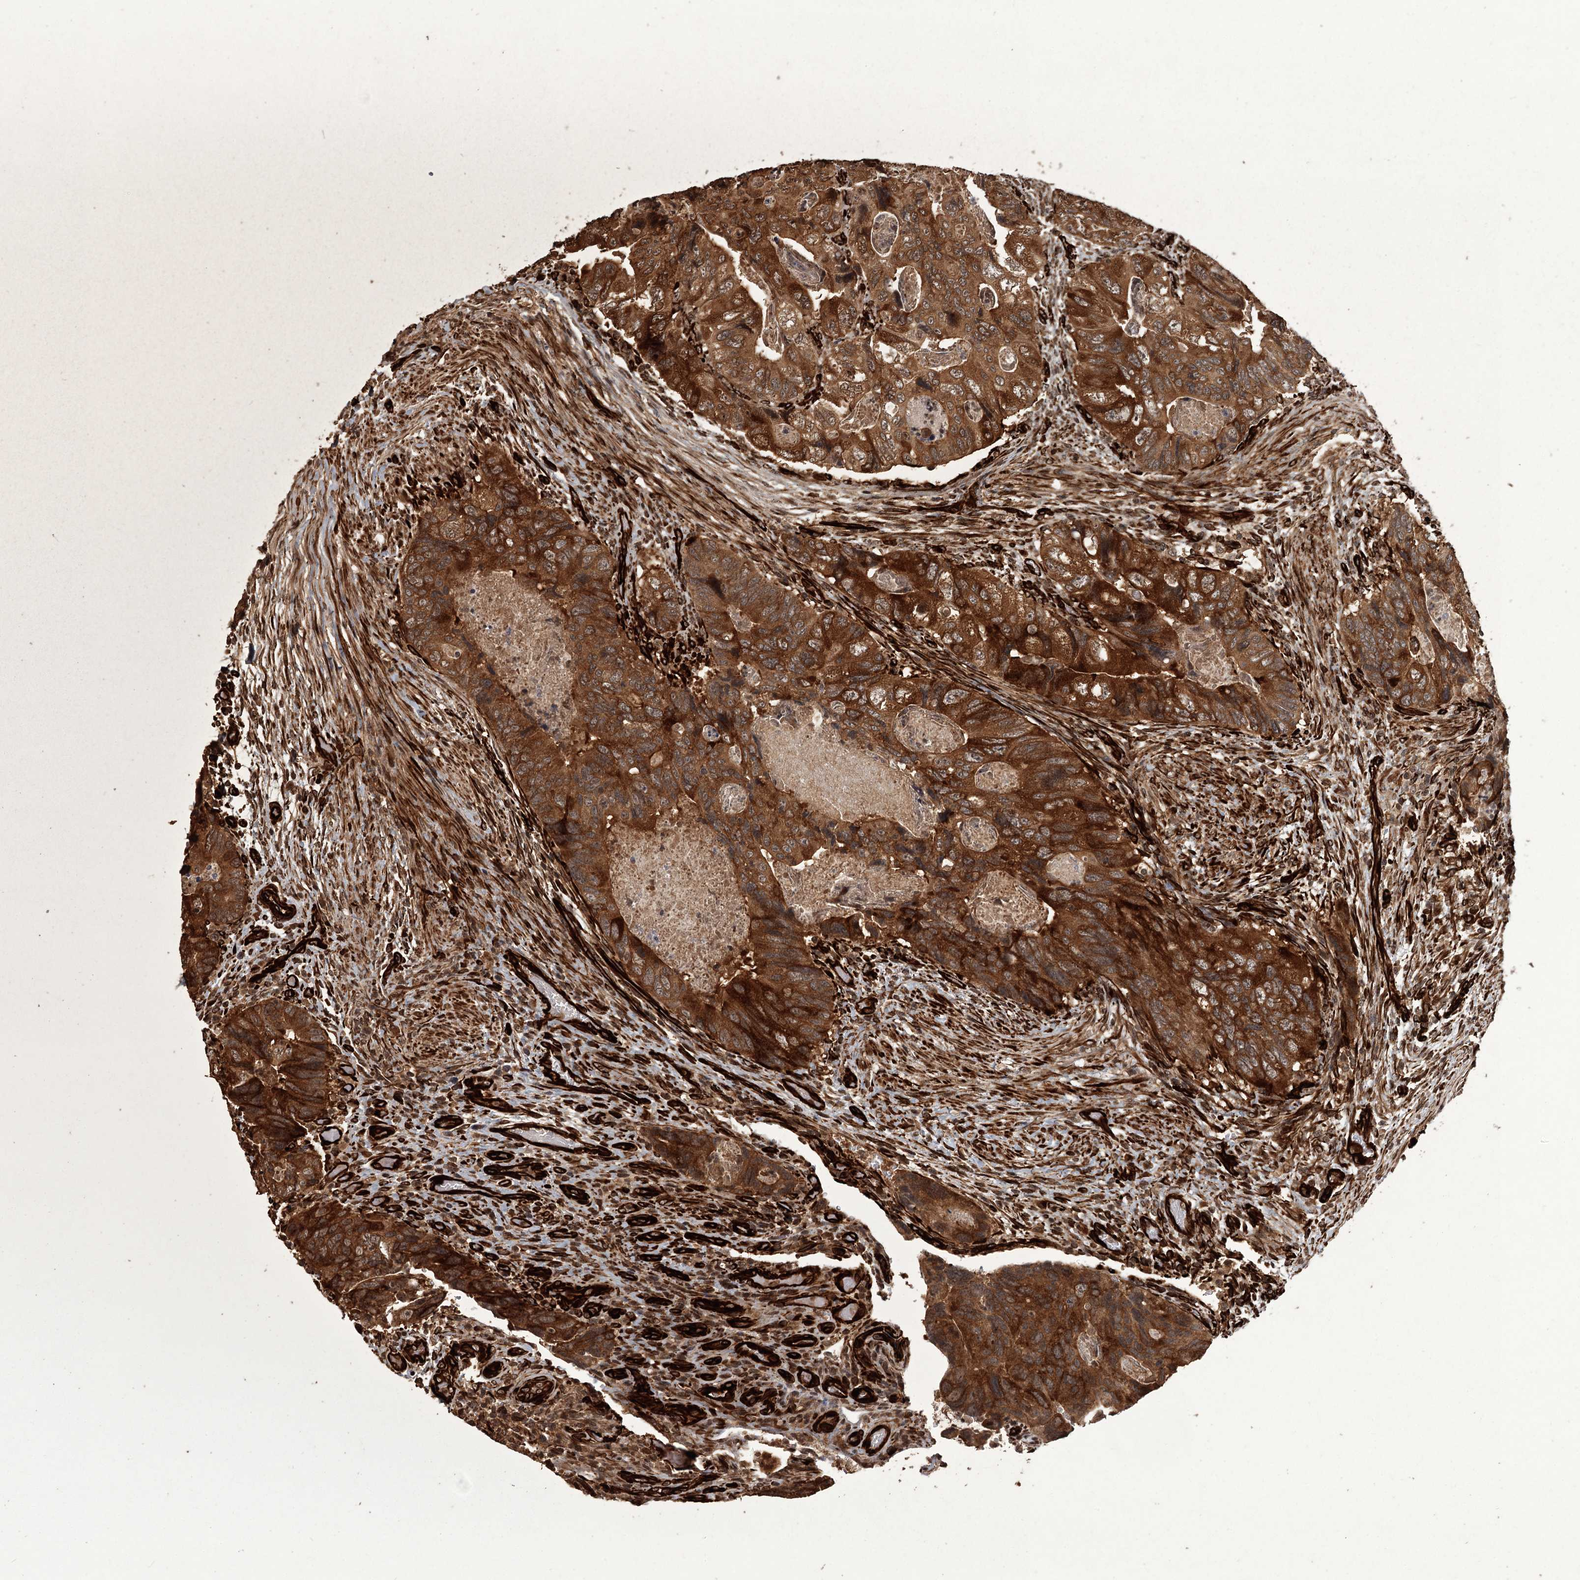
{"staining": {"intensity": "strong", "quantity": ">75%", "location": "cytoplasmic/membranous"}, "tissue": "colorectal cancer", "cell_type": "Tumor cells", "image_type": "cancer", "snomed": [{"axis": "morphology", "description": "Adenocarcinoma, NOS"}, {"axis": "topography", "description": "Rectum"}], "caption": "Colorectal cancer (adenocarcinoma) was stained to show a protein in brown. There is high levels of strong cytoplasmic/membranous positivity in approximately >75% of tumor cells. (Stains: DAB (3,3'-diaminobenzidine) in brown, nuclei in blue, Microscopy: brightfield microscopy at high magnification).", "gene": "RPAP3", "patient": {"sex": "male", "age": 63}}